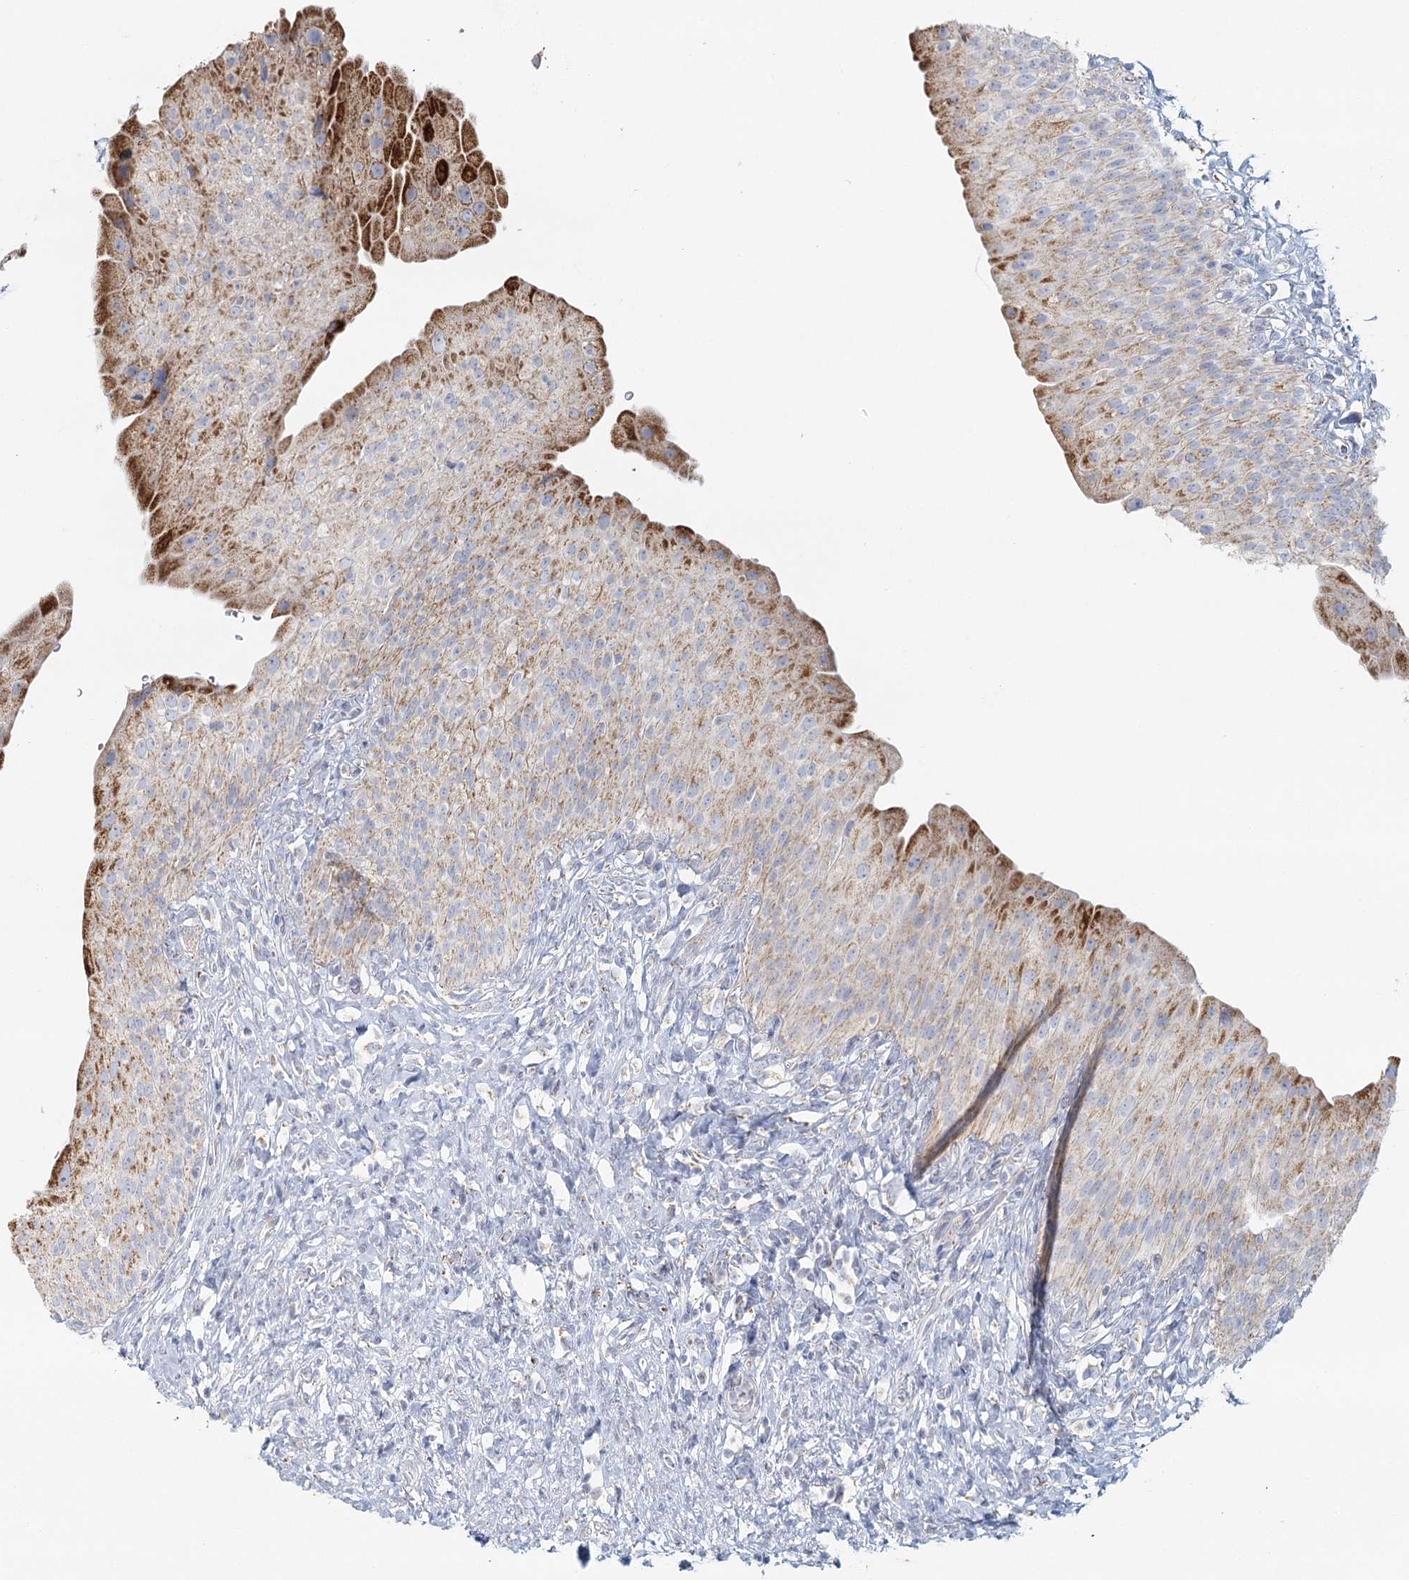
{"staining": {"intensity": "strong", "quantity": "<25%", "location": "cytoplasmic/membranous"}, "tissue": "urinary bladder", "cell_type": "Urothelial cells", "image_type": "normal", "snomed": [{"axis": "morphology", "description": "Normal tissue, NOS"}, {"axis": "morphology", "description": "Urothelial carcinoma, High grade"}, {"axis": "topography", "description": "Urinary bladder"}], "caption": "Immunohistochemistry image of benign urinary bladder: urinary bladder stained using immunohistochemistry (IHC) demonstrates medium levels of strong protein expression localized specifically in the cytoplasmic/membranous of urothelial cells, appearing as a cytoplasmic/membranous brown color.", "gene": "BPHL", "patient": {"sex": "male", "age": 46}}